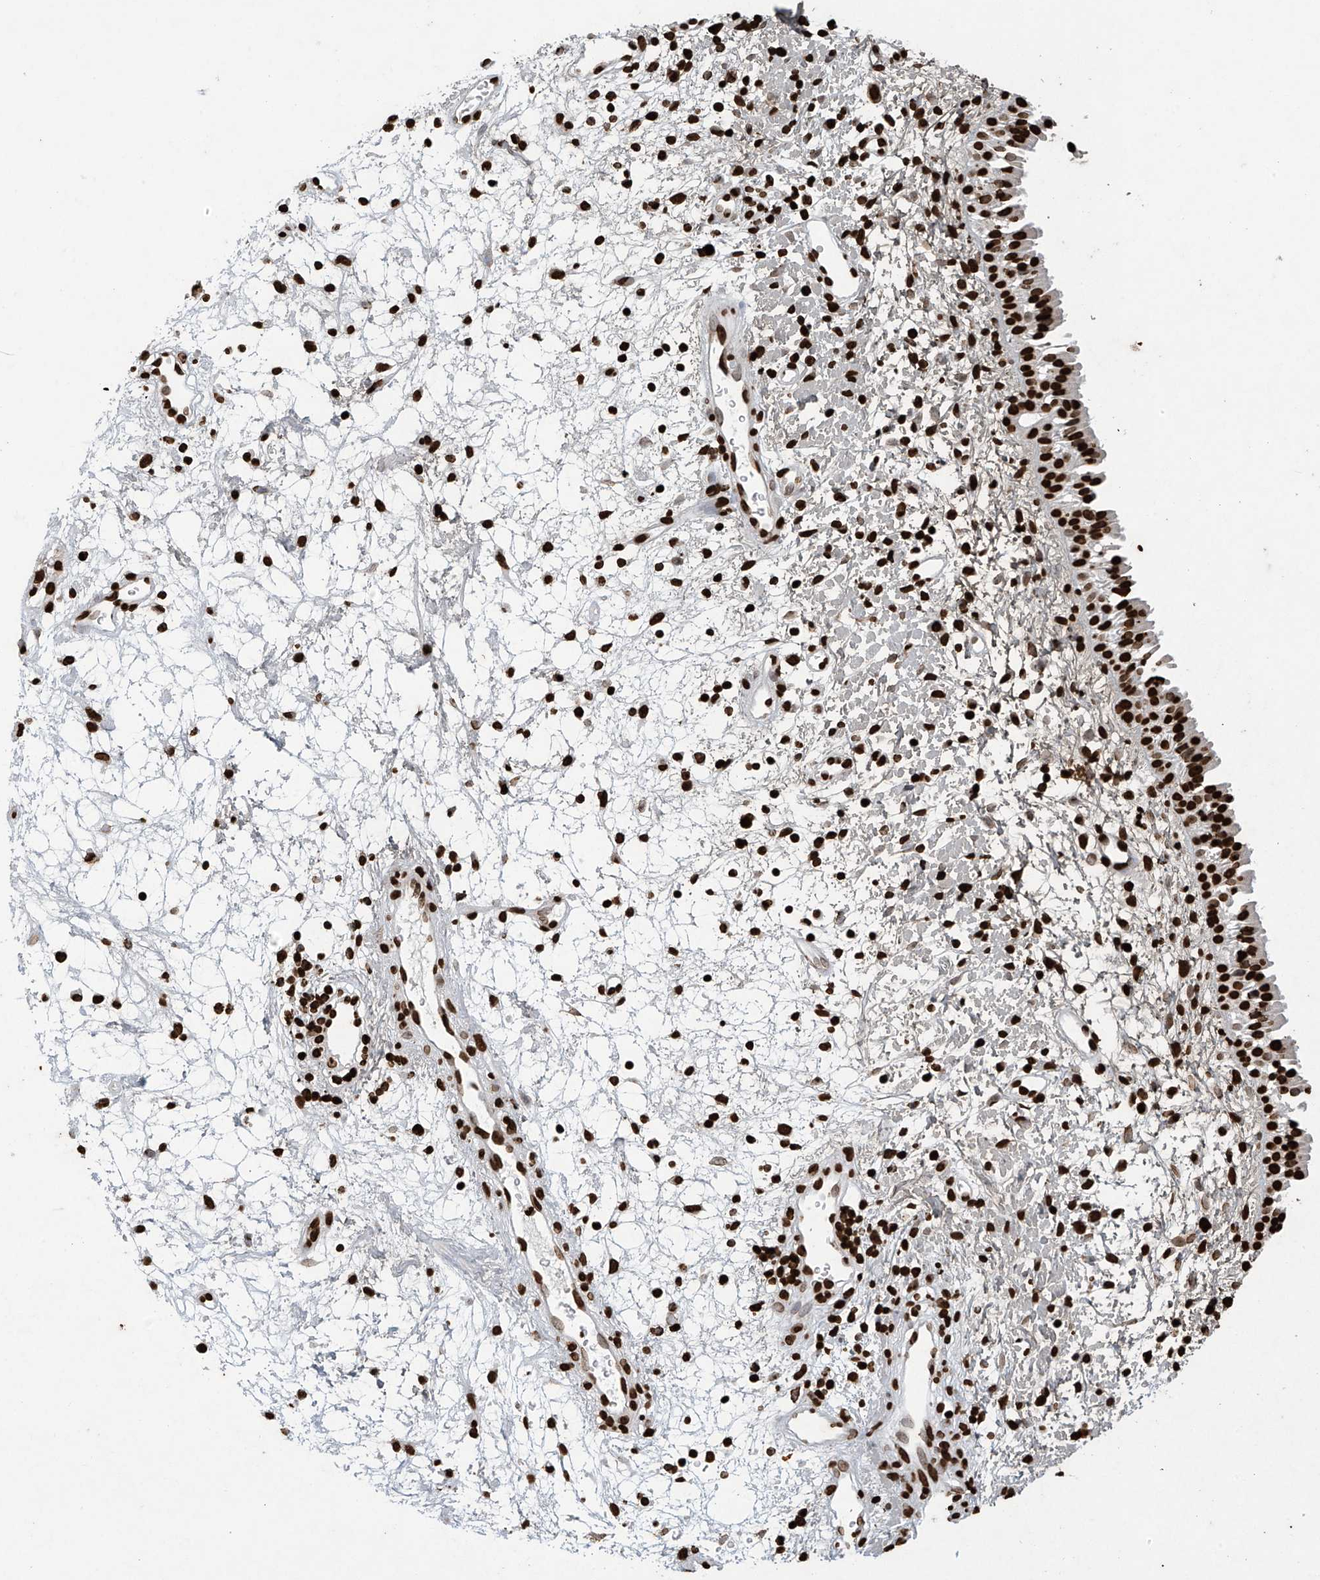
{"staining": {"intensity": "strong", "quantity": ">75%", "location": "nuclear"}, "tissue": "nasopharynx", "cell_type": "Respiratory epithelial cells", "image_type": "normal", "snomed": [{"axis": "morphology", "description": "Normal tissue, NOS"}, {"axis": "topography", "description": "Nasopharynx"}], "caption": "DAB (3,3'-diaminobenzidine) immunohistochemical staining of unremarkable nasopharynx displays strong nuclear protein positivity in about >75% of respiratory epithelial cells.", "gene": "H3", "patient": {"sex": "male", "age": 22}}